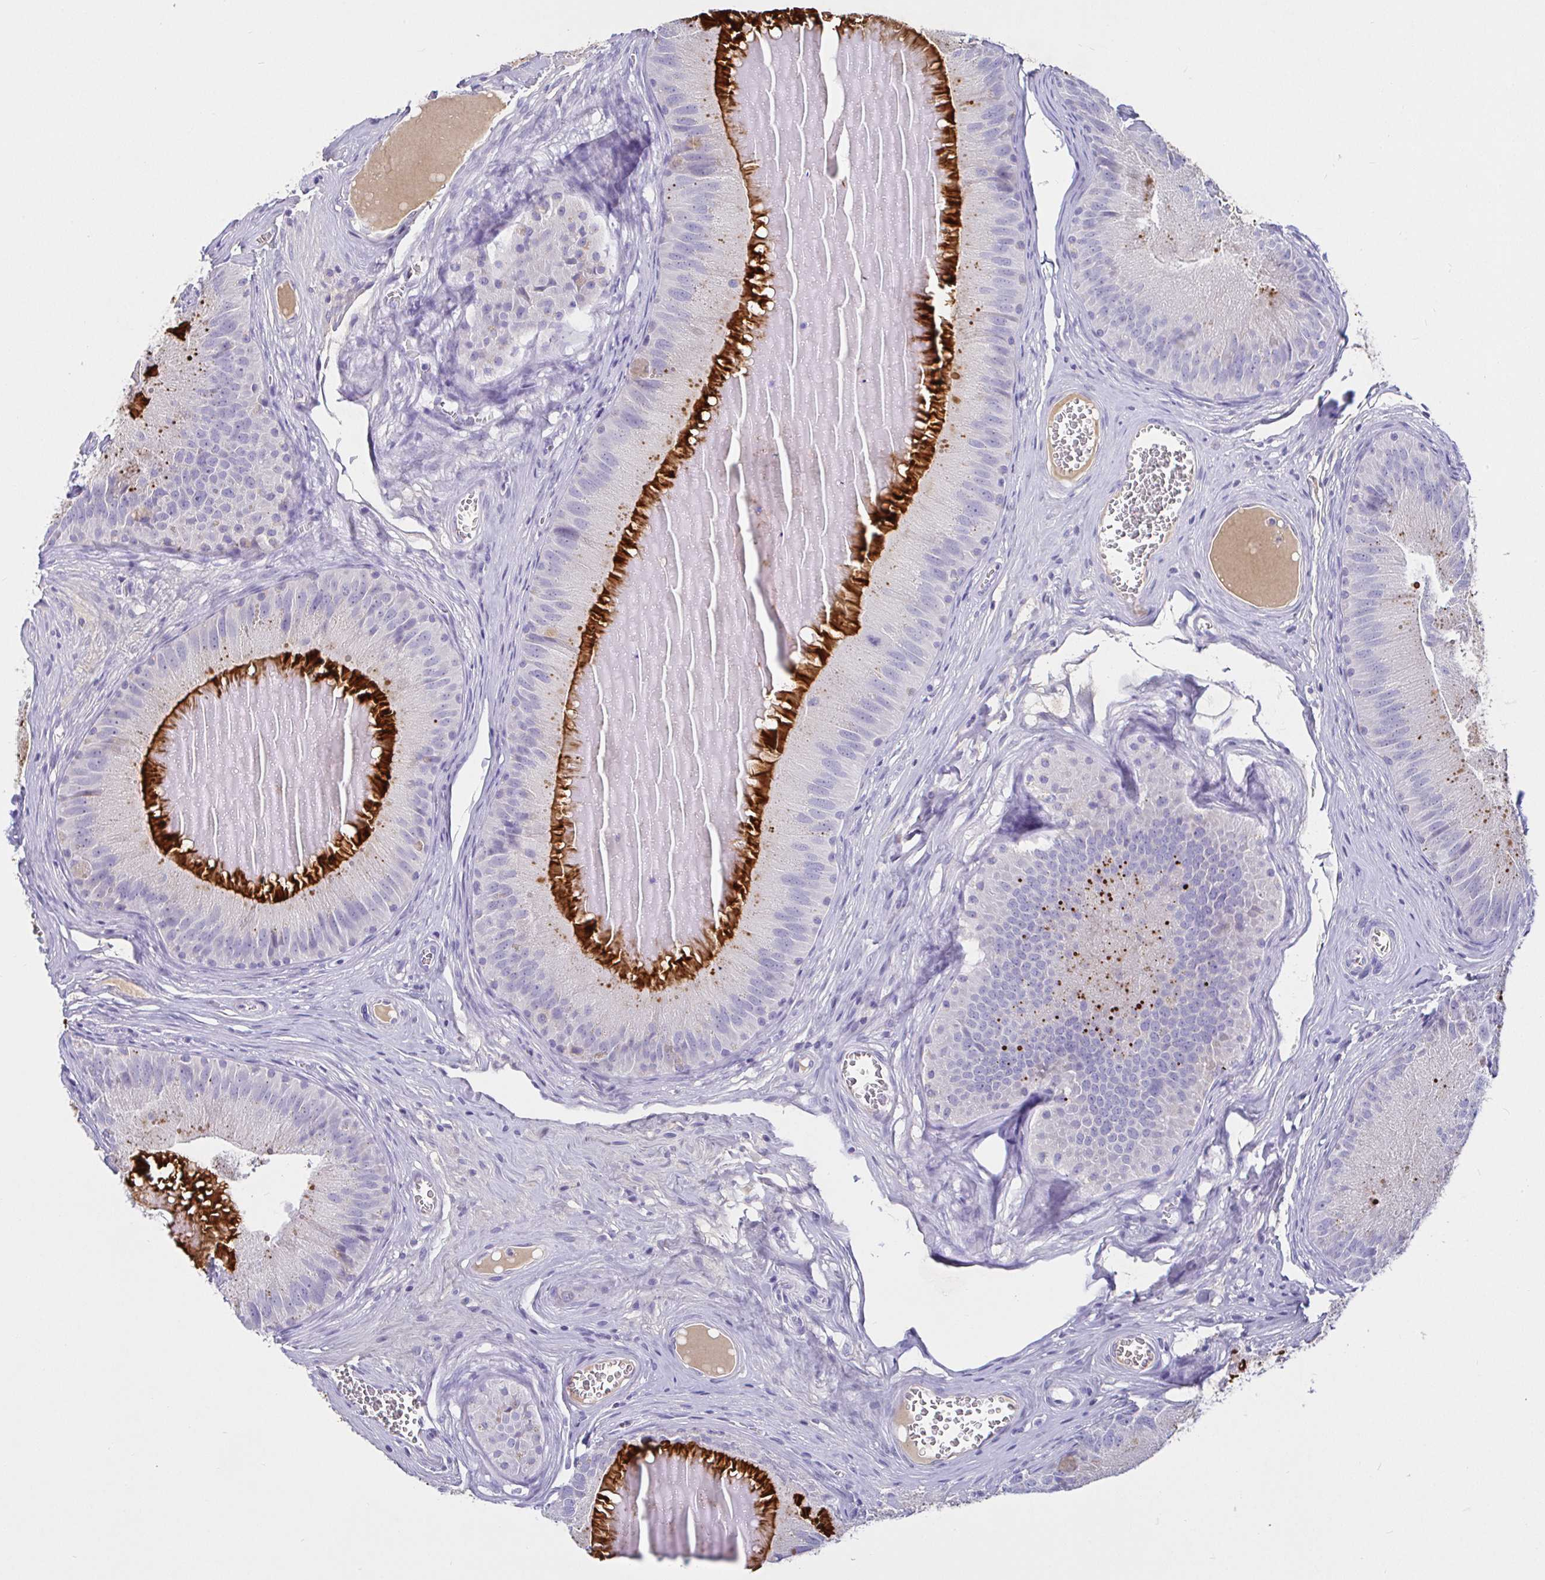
{"staining": {"intensity": "strong", "quantity": "25%-75%", "location": "cytoplasmic/membranous"}, "tissue": "epididymis", "cell_type": "Glandular cells", "image_type": "normal", "snomed": [{"axis": "morphology", "description": "Normal tissue, NOS"}, {"axis": "topography", "description": "Epididymis, spermatic cord, NOS"}], "caption": "High-magnification brightfield microscopy of benign epididymis stained with DAB (brown) and counterstained with hematoxylin (blue). glandular cells exhibit strong cytoplasmic/membranous positivity is appreciated in approximately25%-75% of cells. (DAB (3,3'-diaminobenzidine) IHC with brightfield microscopy, high magnification).", "gene": "SAA2", "patient": {"sex": "male", "age": 39}}